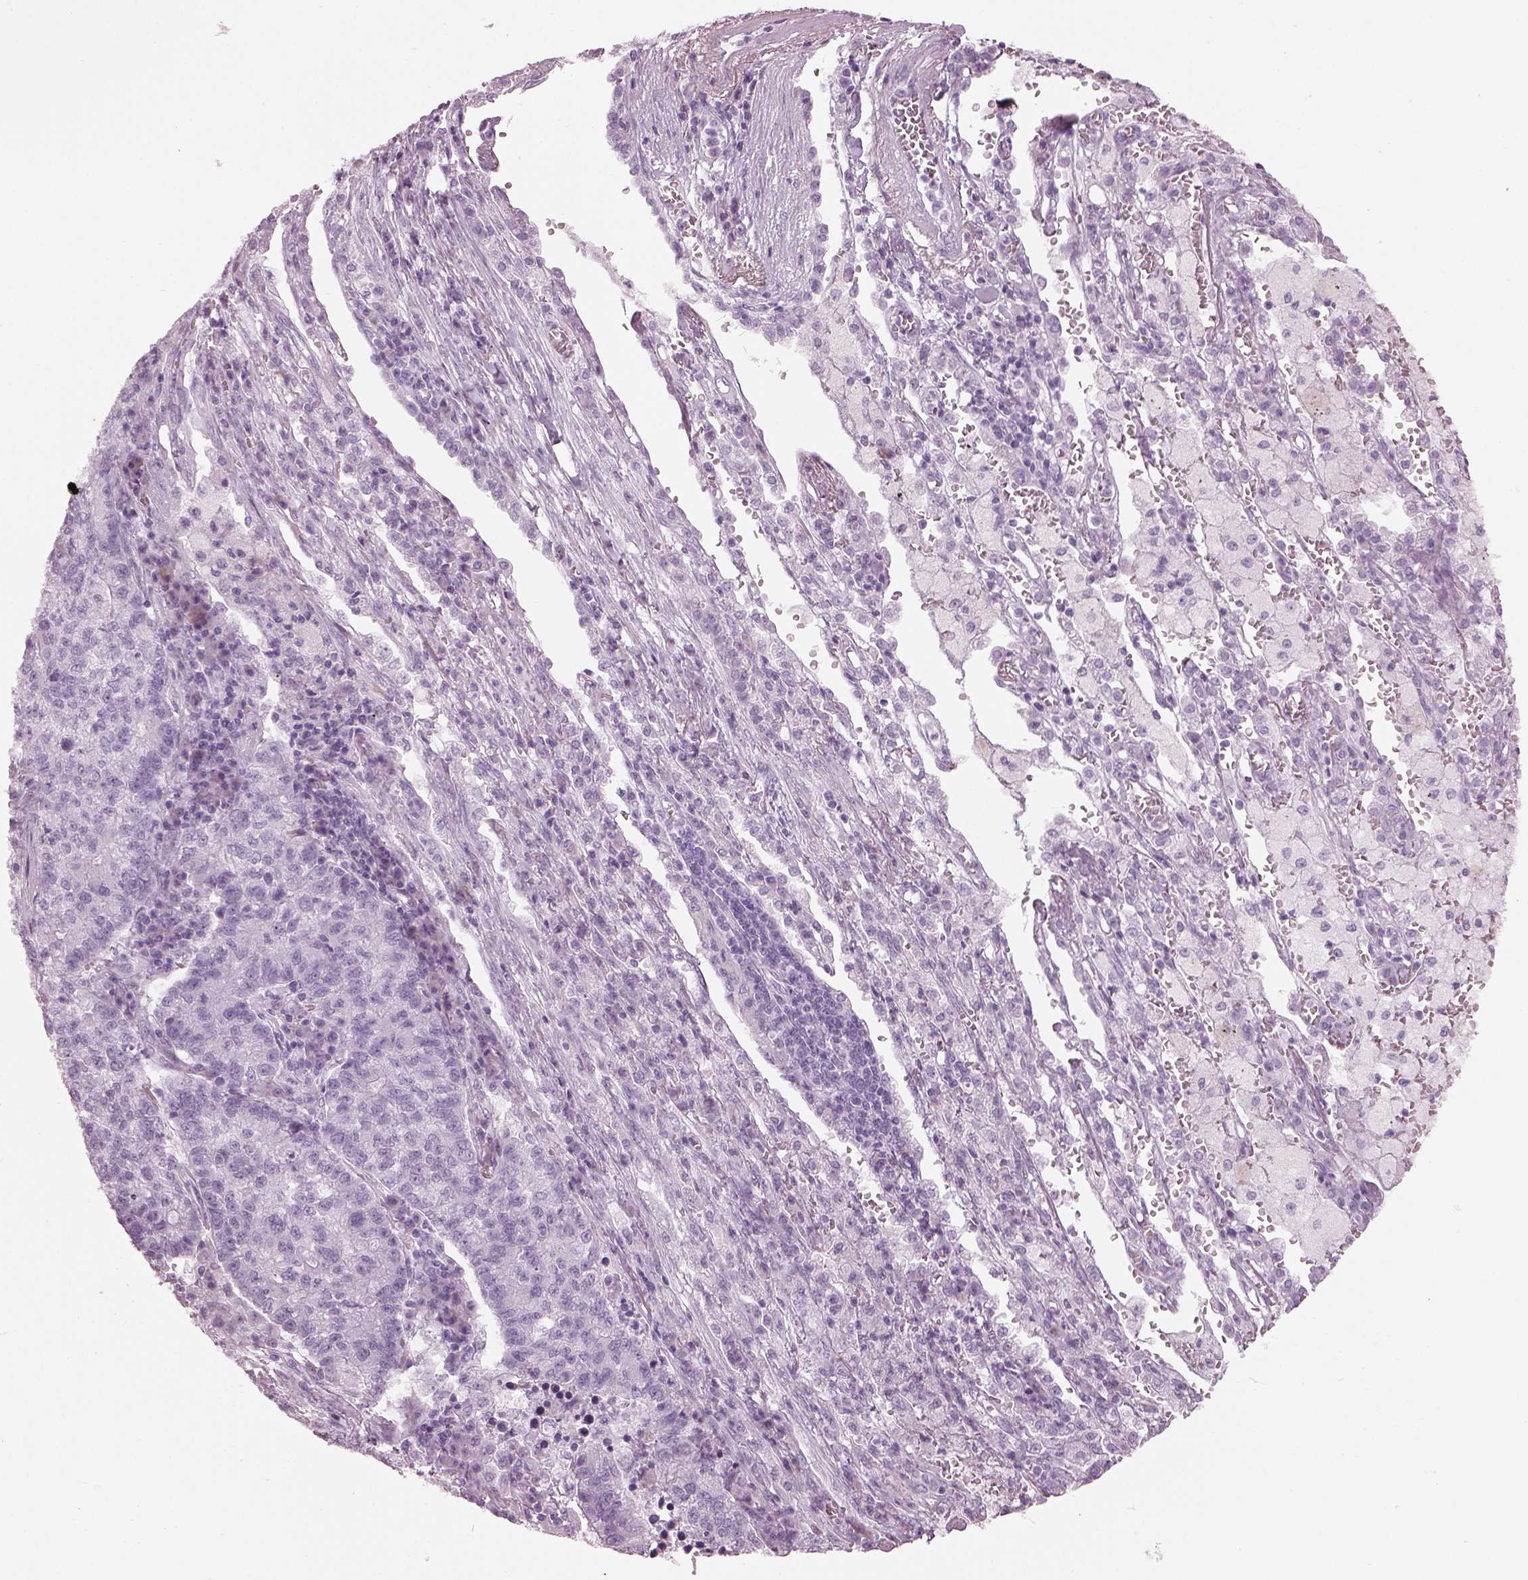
{"staining": {"intensity": "negative", "quantity": "none", "location": "none"}, "tissue": "lung cancer", "cell_type": "Tumor cells", "image_type": "cancer", "snomed": [{"axis": "morphology", "description": "Adenocarcinoma, NOS"}, {"axis": "topography", "description": "Lung"}], "caption": "This micrograph is of lung cancer stained with immunohistochemistry to label a protein in brown with the nuclei are counter-stained blue. There is no staining in tumor cells.", "gene": "HYDIN", "patient": {"sex": "male", "age": 57}}